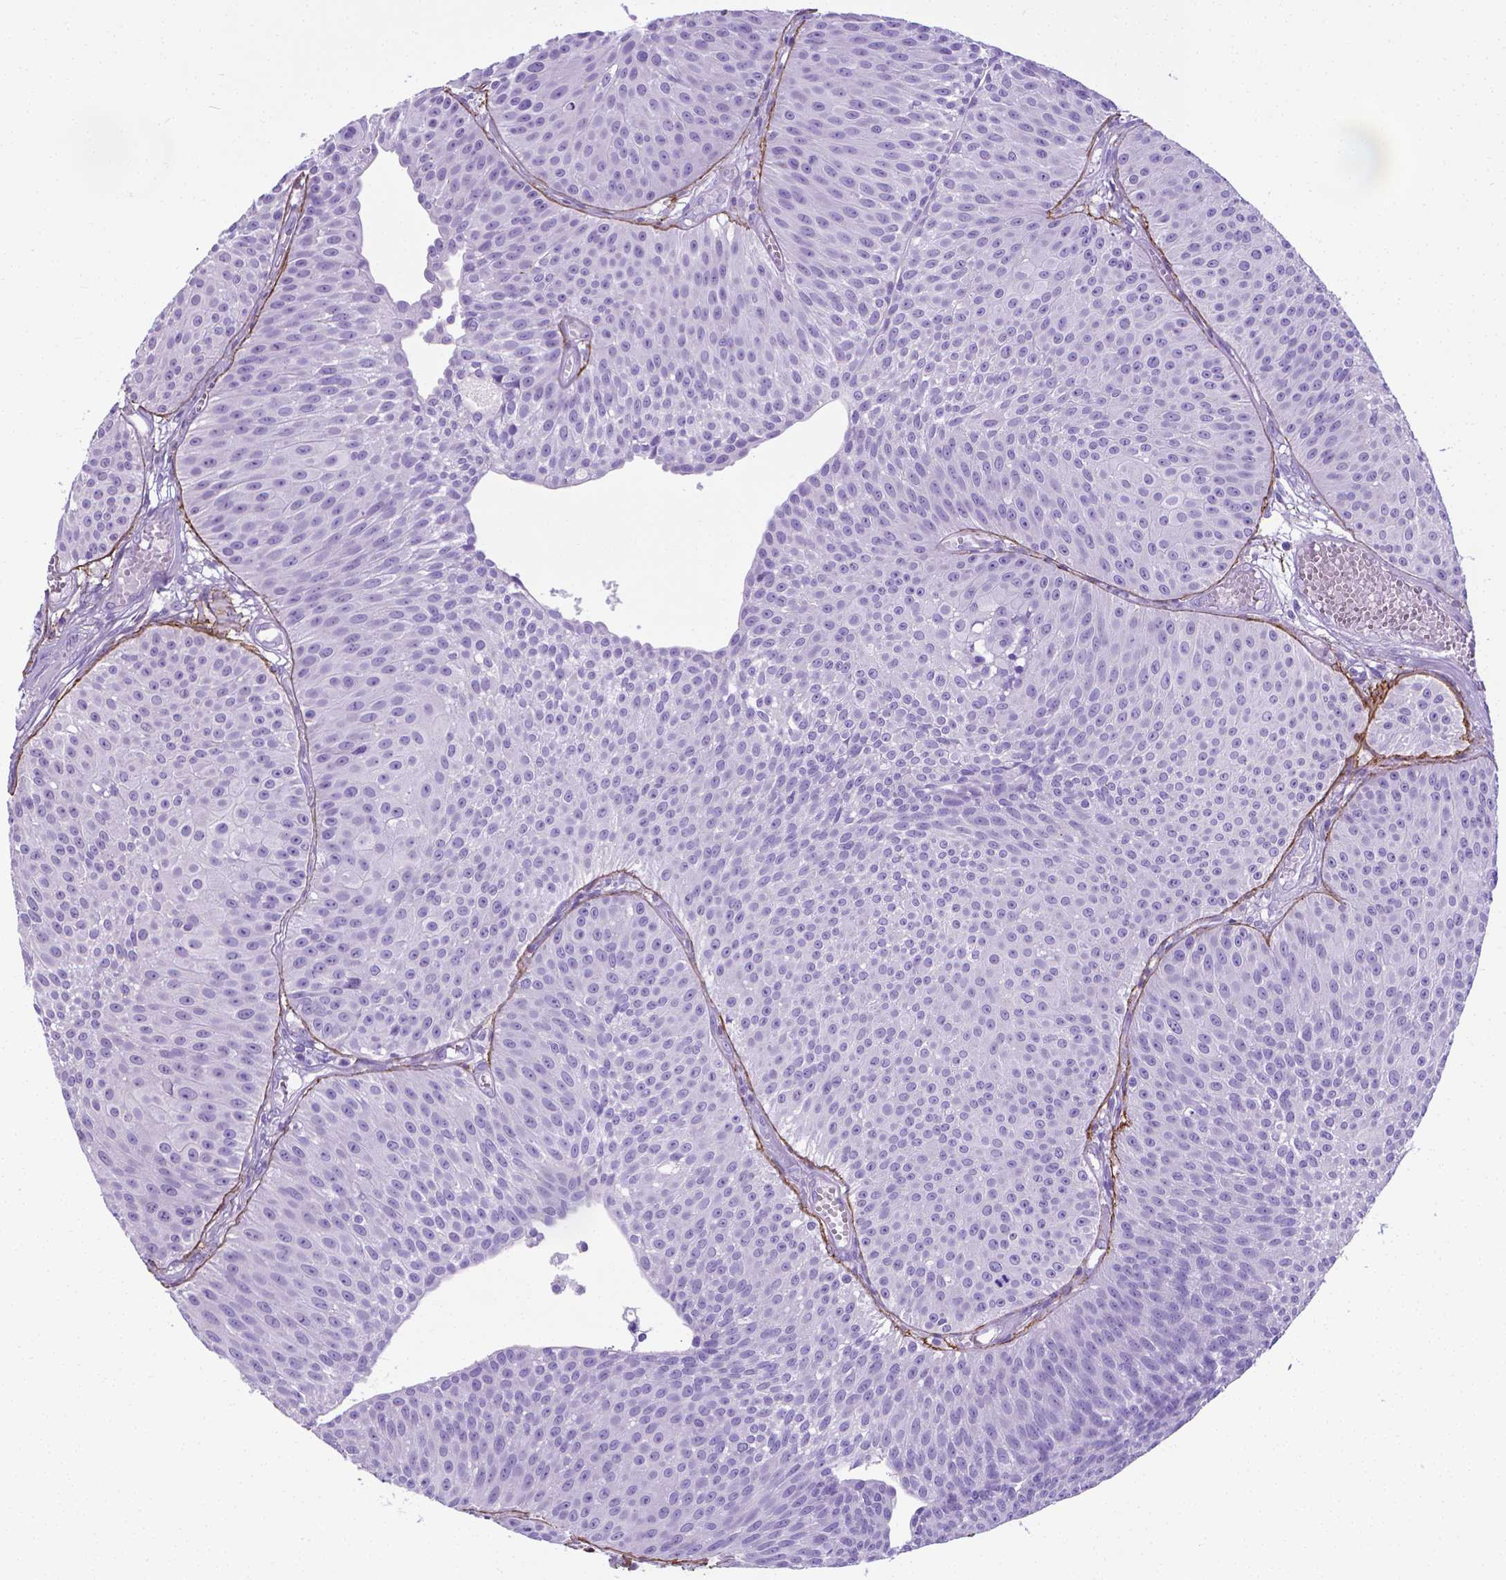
{"staining": {"intensity": "negative", "quantity": "none", "location": "none"}, "tissue": "urothelial cancer", "cell_type": "Tumor cells", "image_type": "cancer", "snomed": [{"axis": "morphology", "description": "Urothelial carcinoma, Low grade"}, {"axis": "topography", "description": "Urinary bladder"}], "caption": "The immunohistochemistry histopathology image has no significant expression in tumor cells of urothelial cancer tissue.", "gene": "MFAP2", "patient": {"sex": "male", "age": 63}}